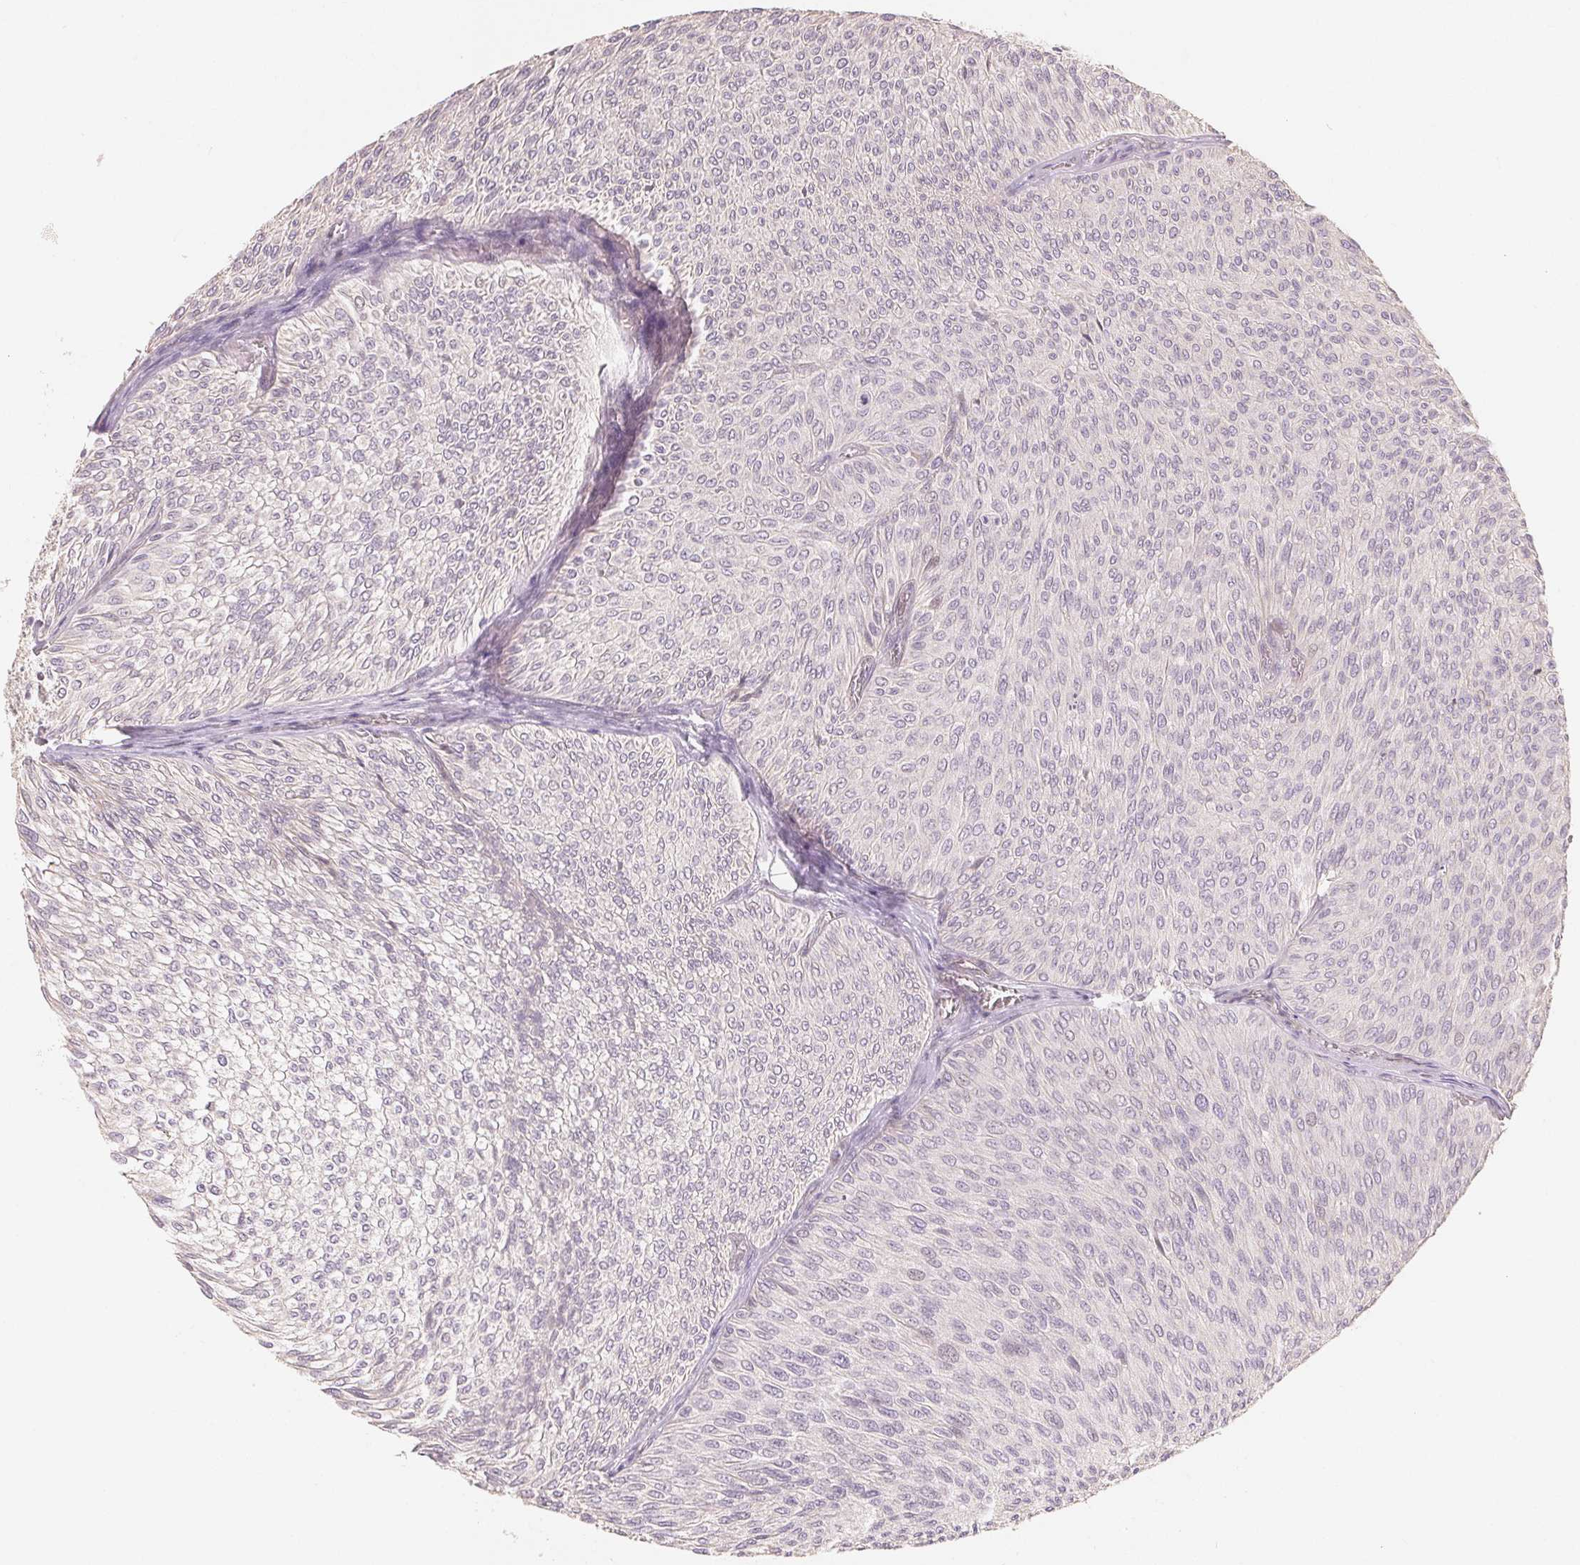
{"staining": {"intensity": "negative", "quantity": "none", "location": "none"}, "tissue": "urothelial cancer", "cell_type": "Tumor cells", "image_type": "cancer", "snomed": [{"axis": "morphology", "description": "Urothelial carcinoma, Low grade"}, {"axis": "topography", "description": "Urinary bladder"}], "caption": "There is no significant positivity in tumor cells of low-grade urothelial carcinoma.", "gene": "DENND2C", "patient": {"sex": "male", "age": 91}}